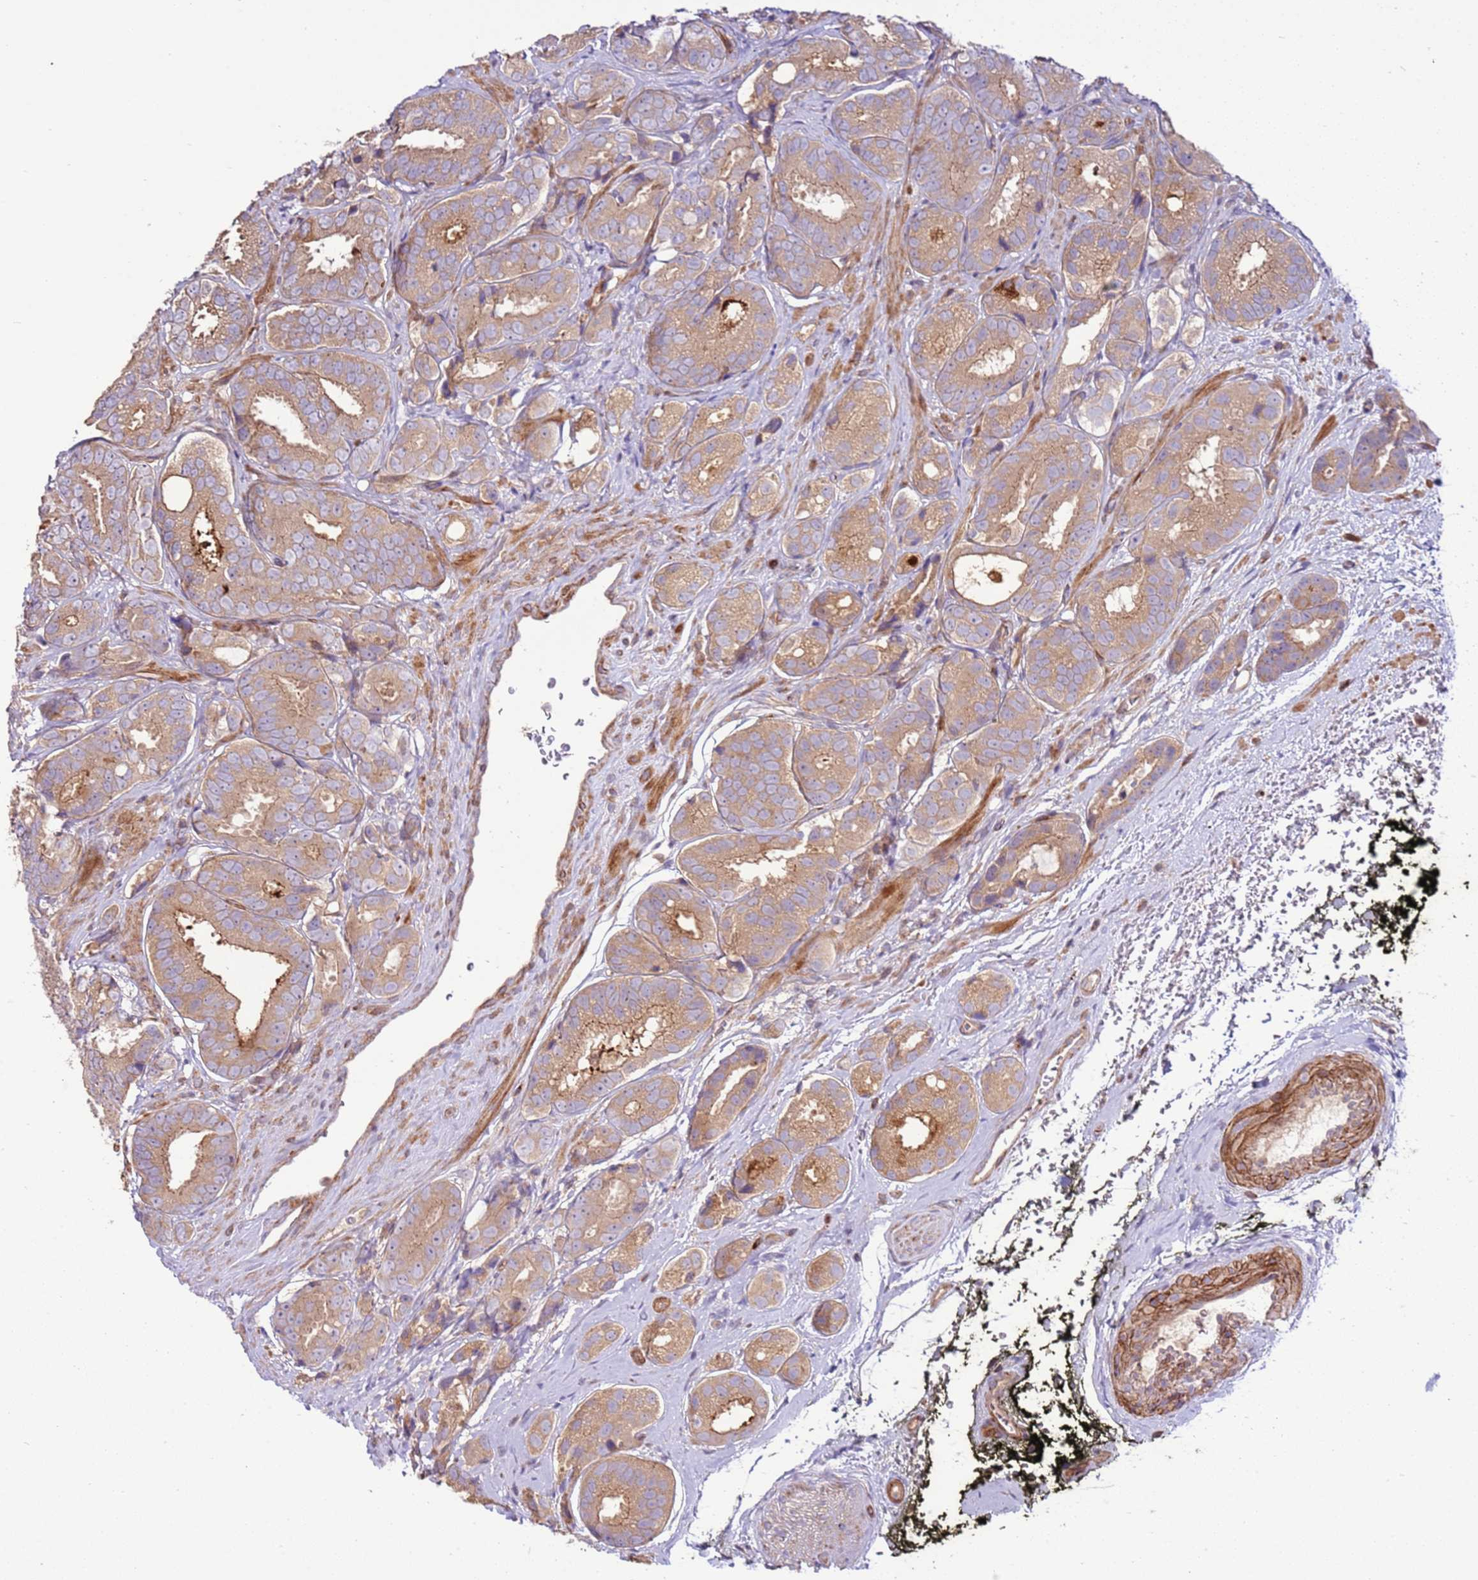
{"staining": {"intensity": "weak", "quantity": ">75%", "location": "cytoplasmic/membranous"}, "tissue": "prostate cancer", "cell_type": "Tumor cells", "image_type": "cancer", "snomed": [{"axis": "morphology", "description": "Adenocarcinoma, High grade"}, {"axis": "topography", "description": "Prostate"}], "caption": "A low amount of weak cytoplasmic/membranous expression is seen in about >75% of tumor cells in prostate cancer tissue.", "gene": "ZNF624", "patient": {"sex": "male", "age": 71}}